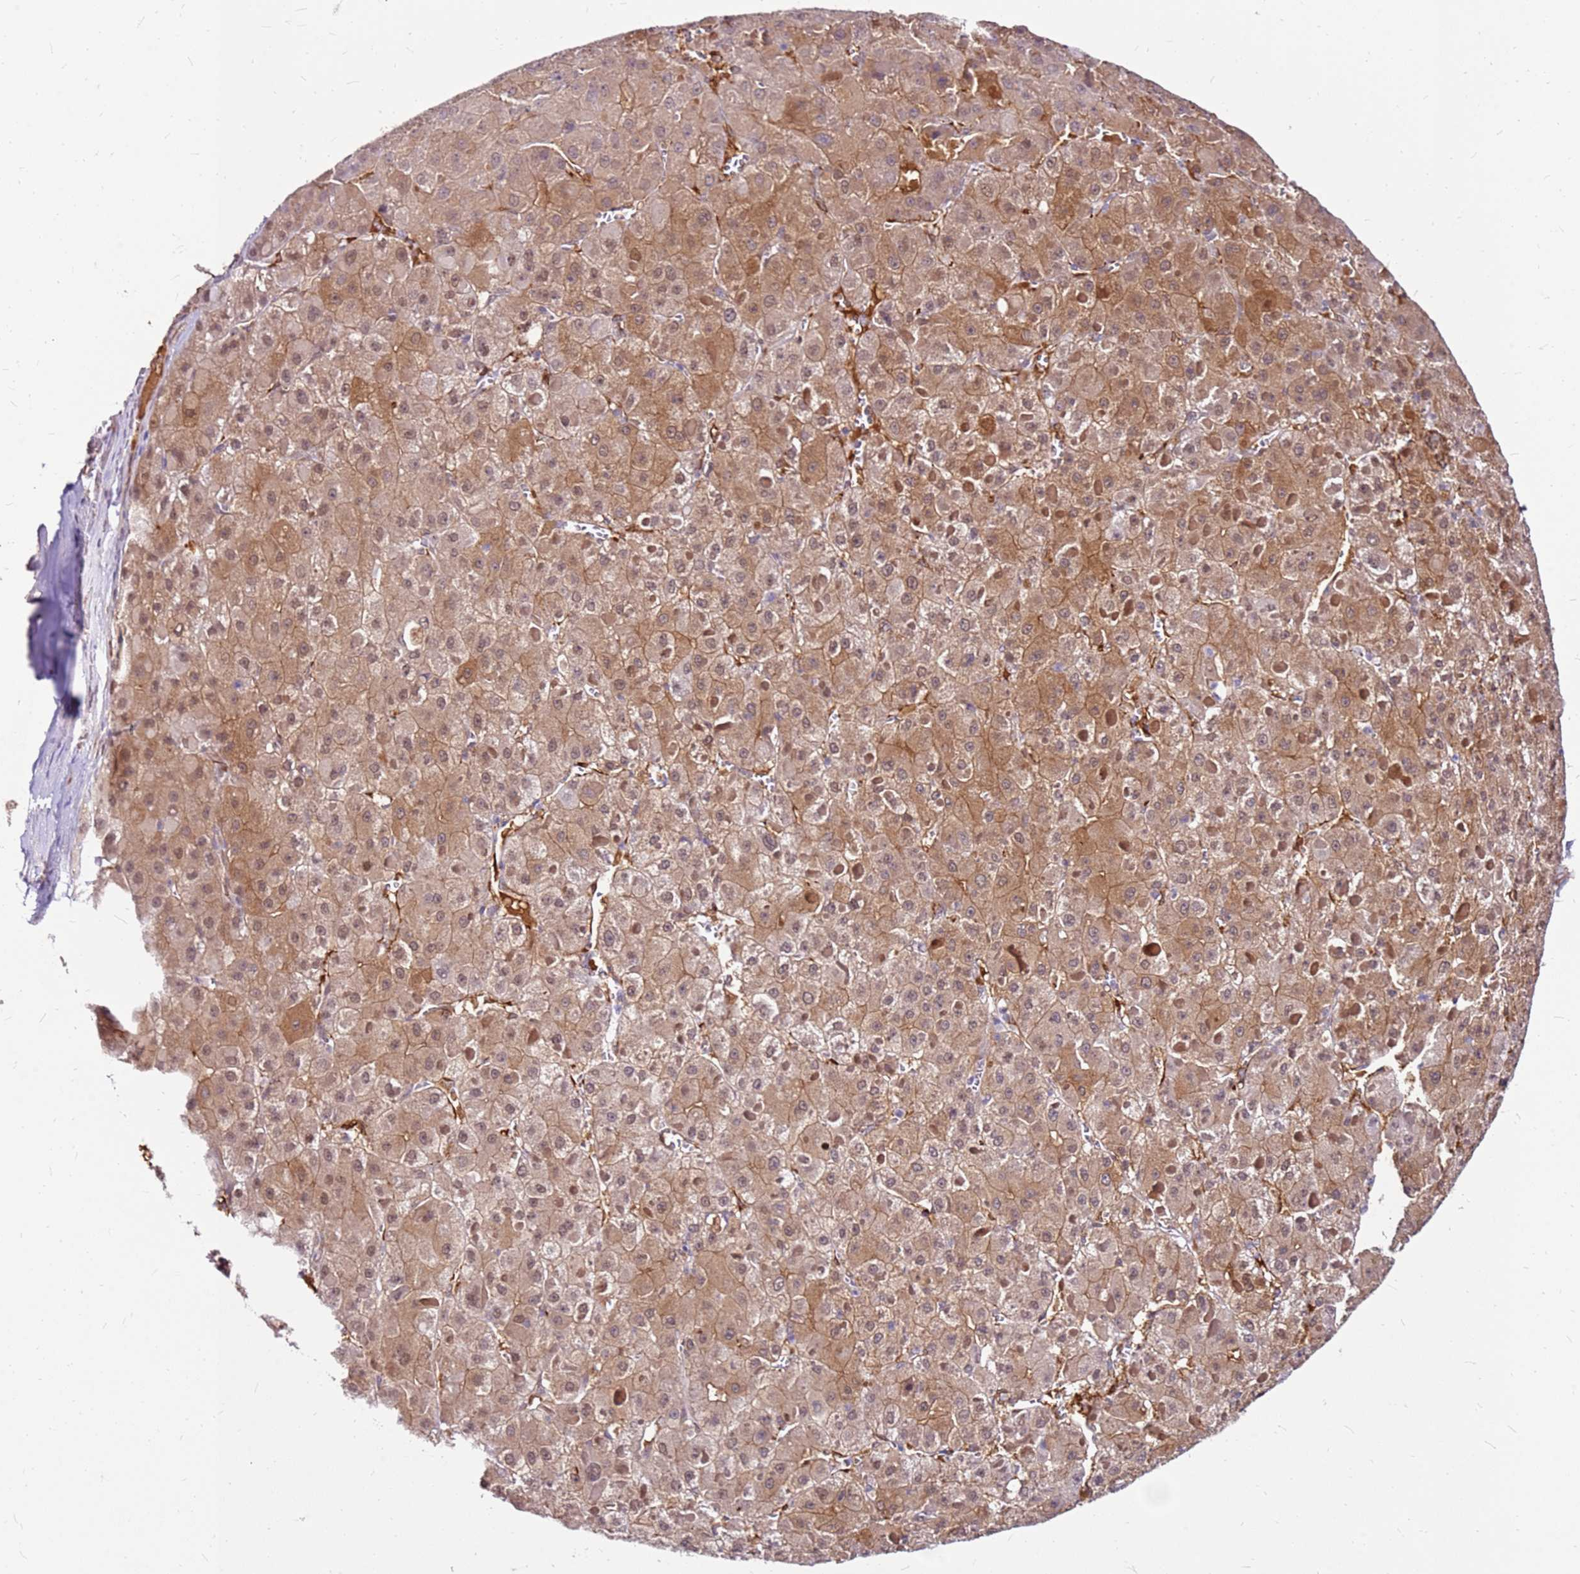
{"staining": {"intensity": "moderate", "quantity": ">75%", "location": "cytoplasmic/membranous,nuclear"}, "tissue": "liver cancer", "cell_type": "Tumor cells", "image_type": "cancer", "snomed": [{"axis": "morphology", "description": "Carcinoma, Hepatocellular, NOS"}, {"axis": "topography", "description": "Liver"}], "caption": "Immunohistochemical staining of human liver cancer displays medium levels of moderate cytoplasmic/membranous and nuclear staining in about >75% of tumor cells. (Stains: DAB (3,3'-diaminobenzidine) in brown, nuclei in blue, Microscopy: brightfield microscopy at high magnification).", "gene": "ALDH1A3", "patient": {"sex": "female", "age": 73}}